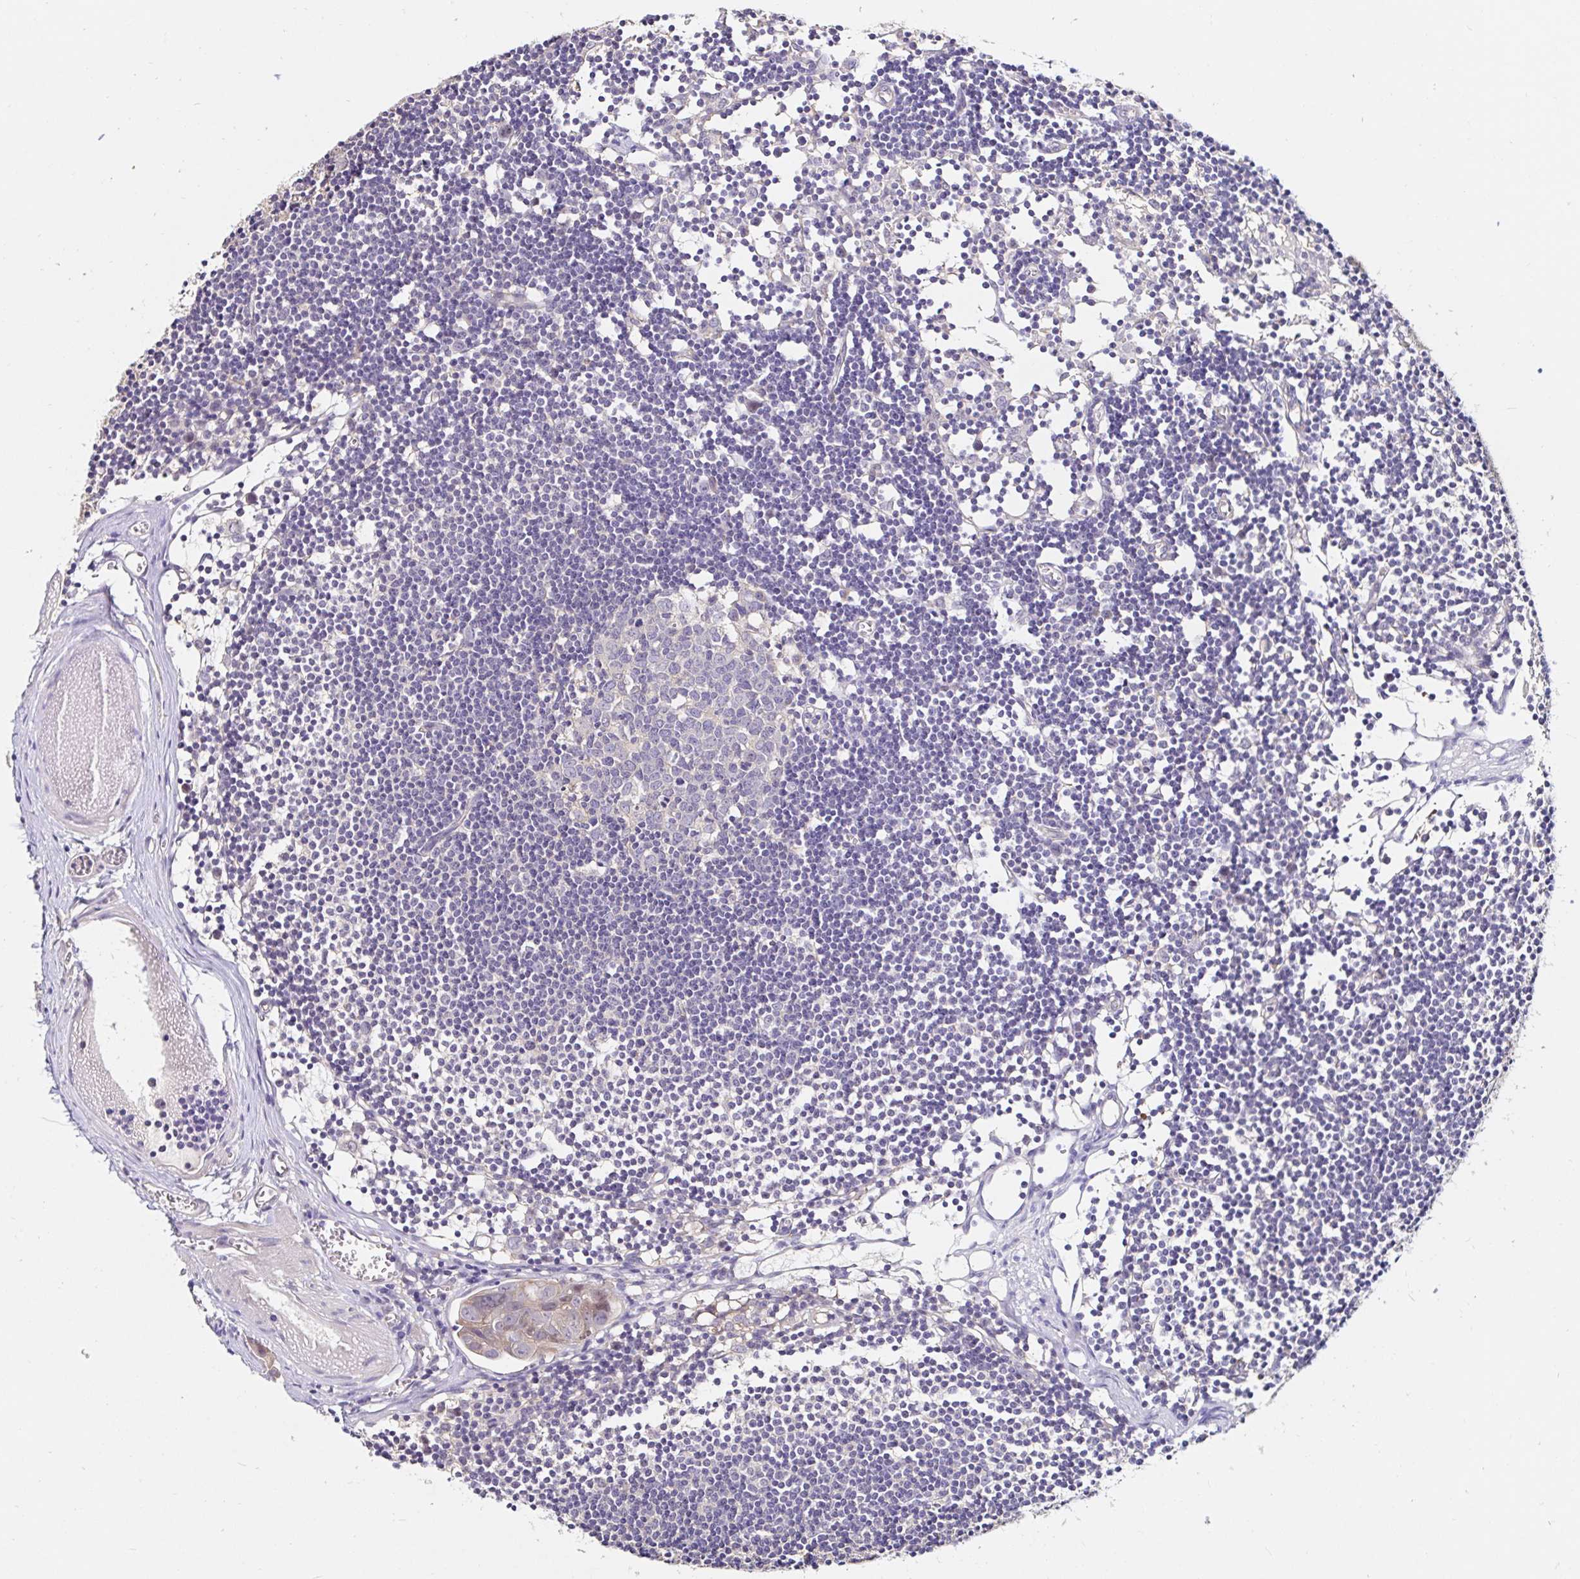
{"staining": {"intensity": "negative", "quantity": "none", "location": "none"}, "tissue": "lymph node", "cell_type": "Germinal center cells", "image_type": "normal", "snomed": [{"axis": "morphology", "description": "Normal tissue, NOS"}, {"axis": "topography", "description": "Lymph node"}], "caption": "This histopathology image is of benign lymph node stained with IHC to label a protein in brown with the nuclei are counter-stained blue. There is no expression in germinal center cells. (Immunohistochemistry, brightfield microscopy, high magnification).", "gene": "RSRP1", "patient": {"sex": "female", "age": 11}}